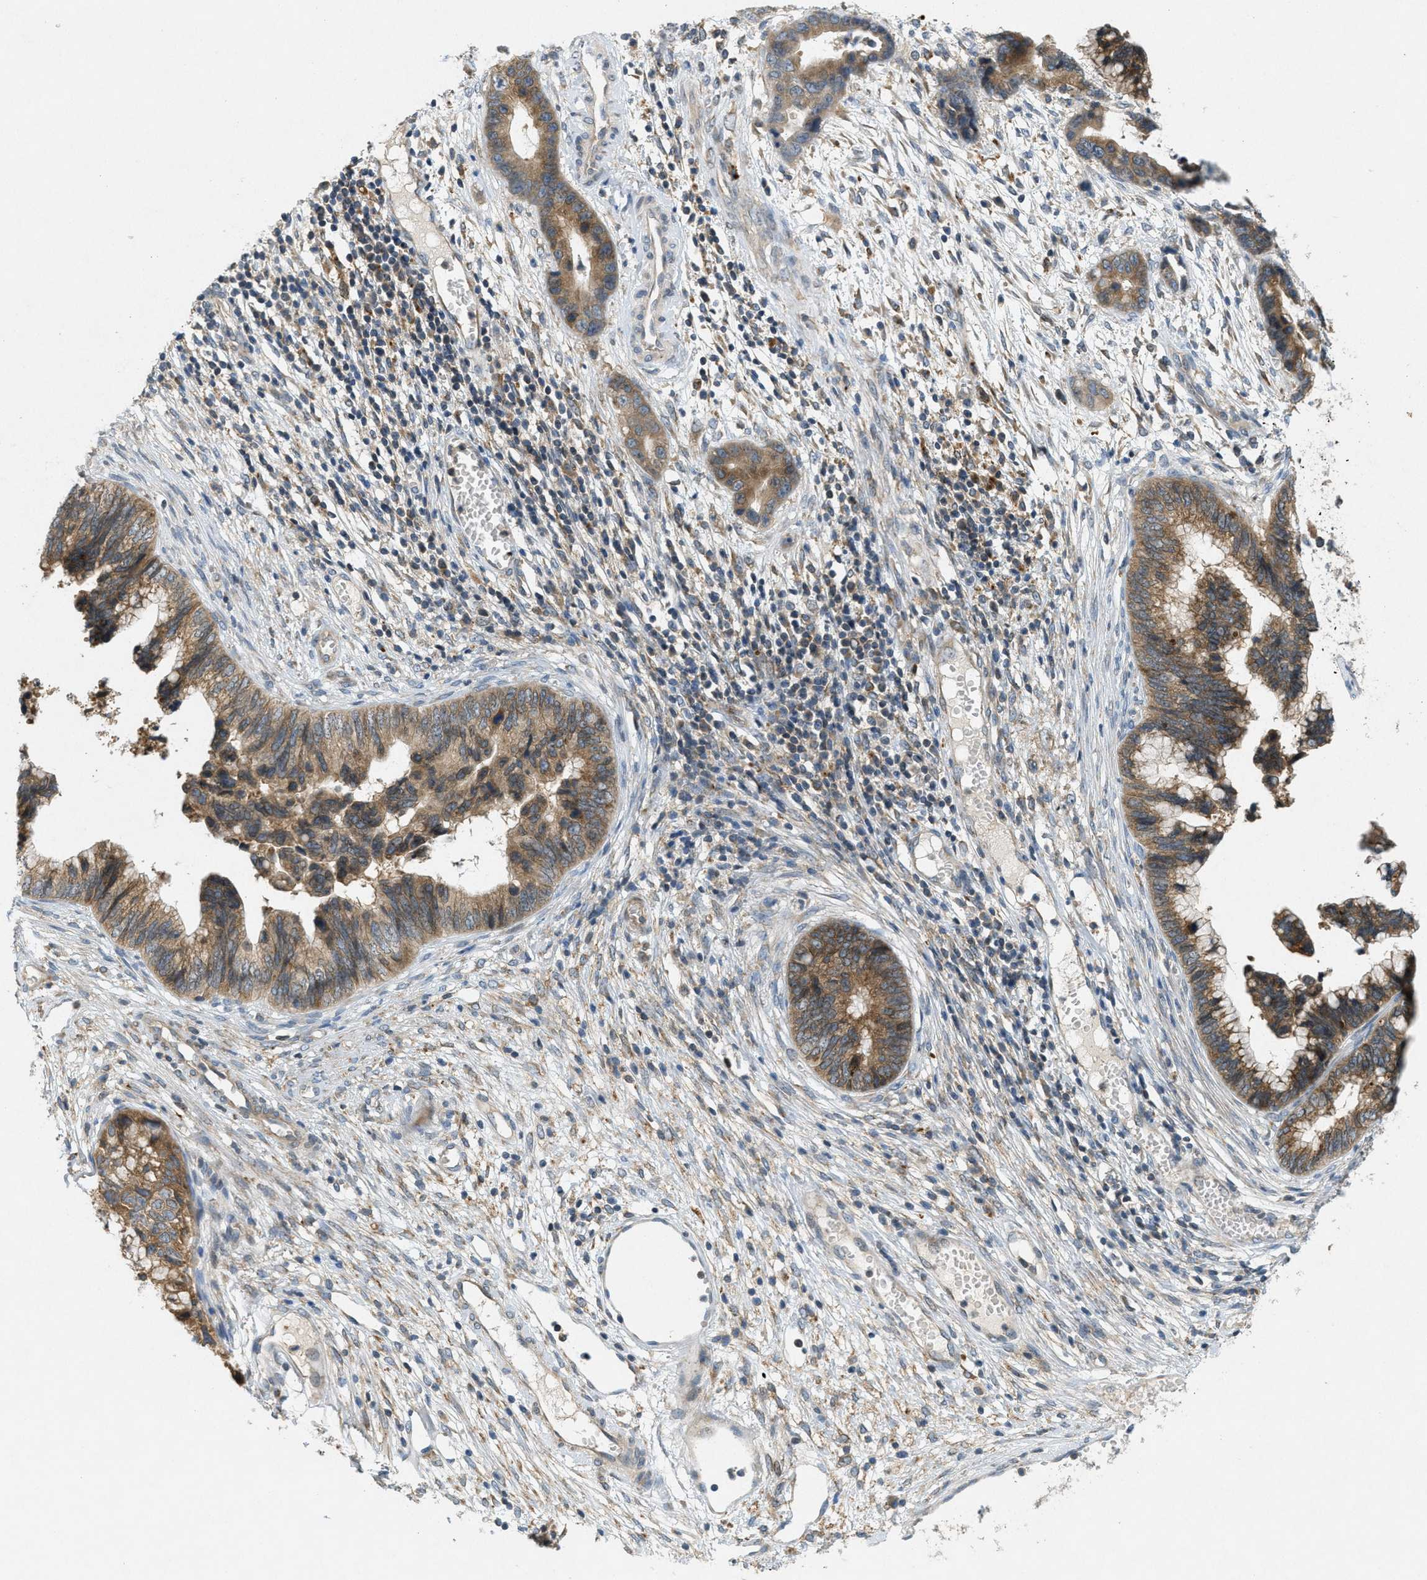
{"staining": {"intensity": "moderate", "quantity": ">75%", "location": "cytoplasmic/membranous"}, "tissue": "cervical cancer", "cell_type": "Tumor cells", "image_type": "cancer", "snomed": [{"axis": "morphology", "description": "Adenocarcinoma, NOS"}, {"axis": "topography", "description": "Cervix"}], "caption": "This image displays immunohistochemistry (IHC) staining of human adenocarcinoma (cervical), with medium moderate cytoplasmic/membranous staining in approximately >75% of tumor cells.", "gene": "SIGMAR1", "patient": {"sex": "female", "age": 44}}